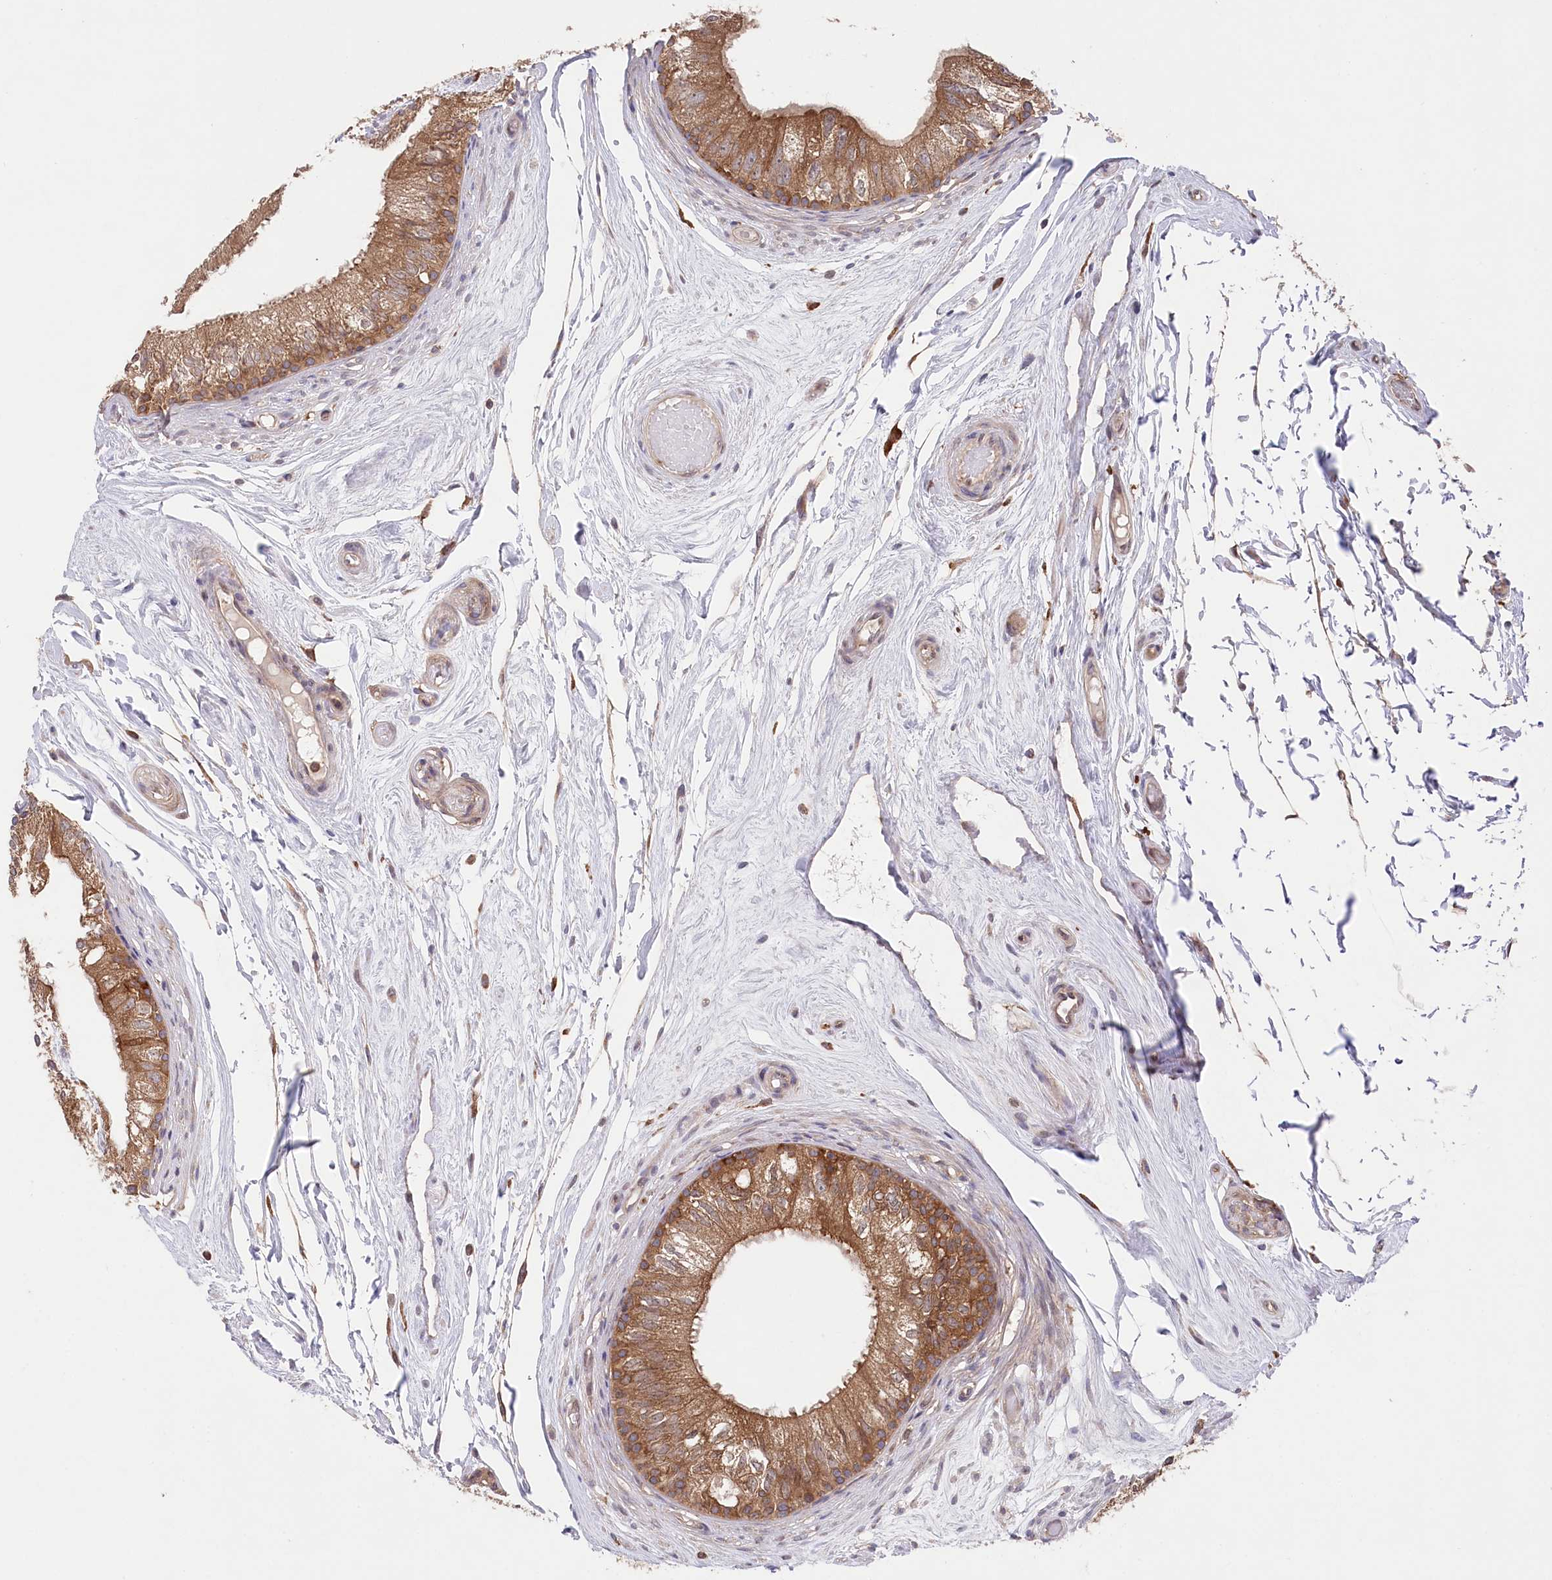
{"staining": {"intensity": "moderate", "quantity": ">75%", "location": "cytoplasmic/membranous"}, "tissue": "epididymis", "cell_type": "Glandular cells", "image_type": "normal", "snomed": [{"axis": "morphology", "description": "Normal tissue, NOS"}, {"axis": "topography", "description": "Epididymis"}], "caption": "Protein staining shows moderate cytoplasmic/membranous staining in about >75% of glandular cells in benign epididymis. (DAB = brown stain, brightfield microscopy at high magnification).", "gene": "PPP1R21", "patient": {"sex": "male", "age": 79}}